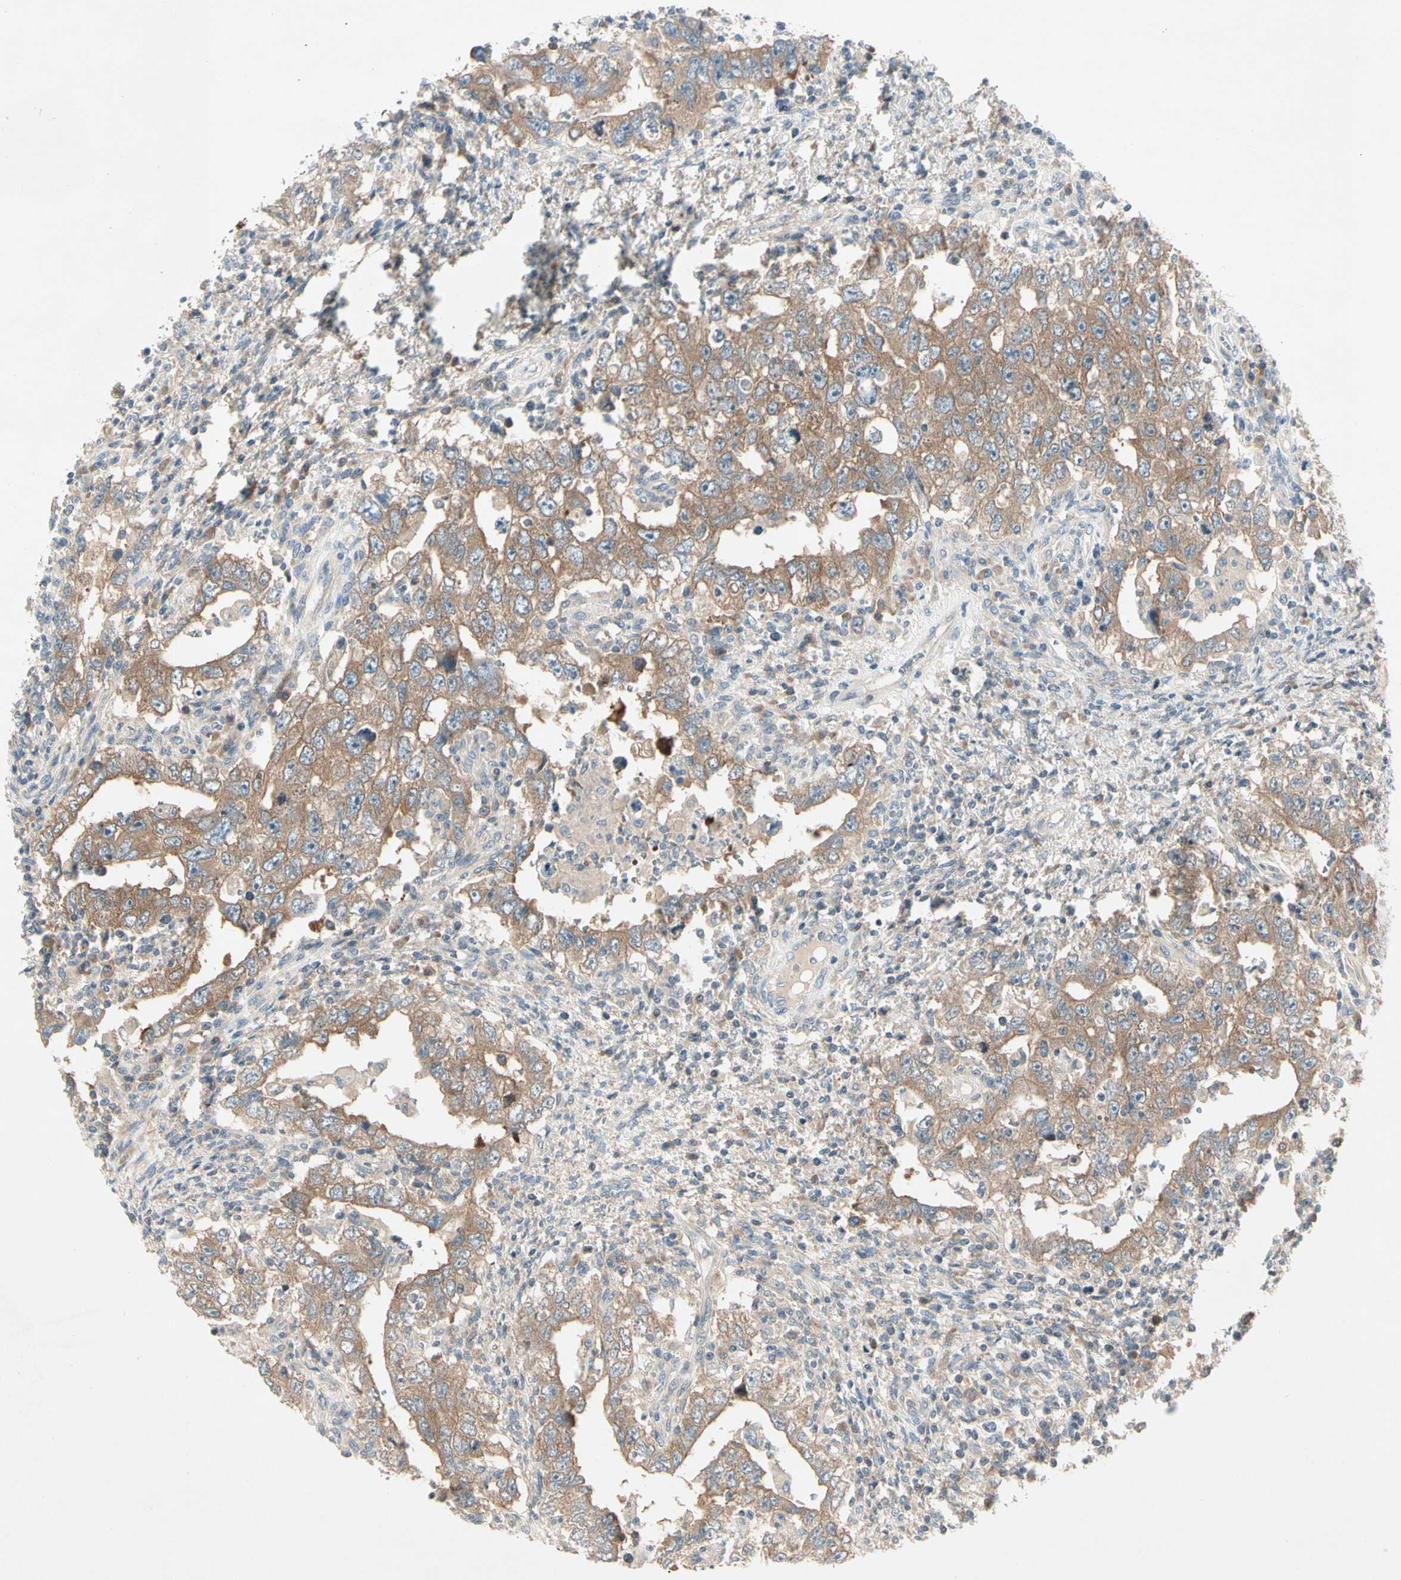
{"staining": {"intensity": "moderate", "quantity": ">75%", "location": "cytoplasmic/membranous"}, "tissue": "testis cancer", "cell_type": "Tumor cells", "image_type": "cancer", "snomed": [{"axis": "morphology", "description": "Carcinoma, Embryonal, NOS"}, {"axis": "topography", "description": "Testis"}], "caption": "An image showing moderate cytoplasmic/membranous staining in about >75% of tumor cells in embryonal carcinoma (testis), as visualized by brown immunohistochemical staining.", "gene": "IL1R1", "patient": {"sex": "male", "age": 26}}